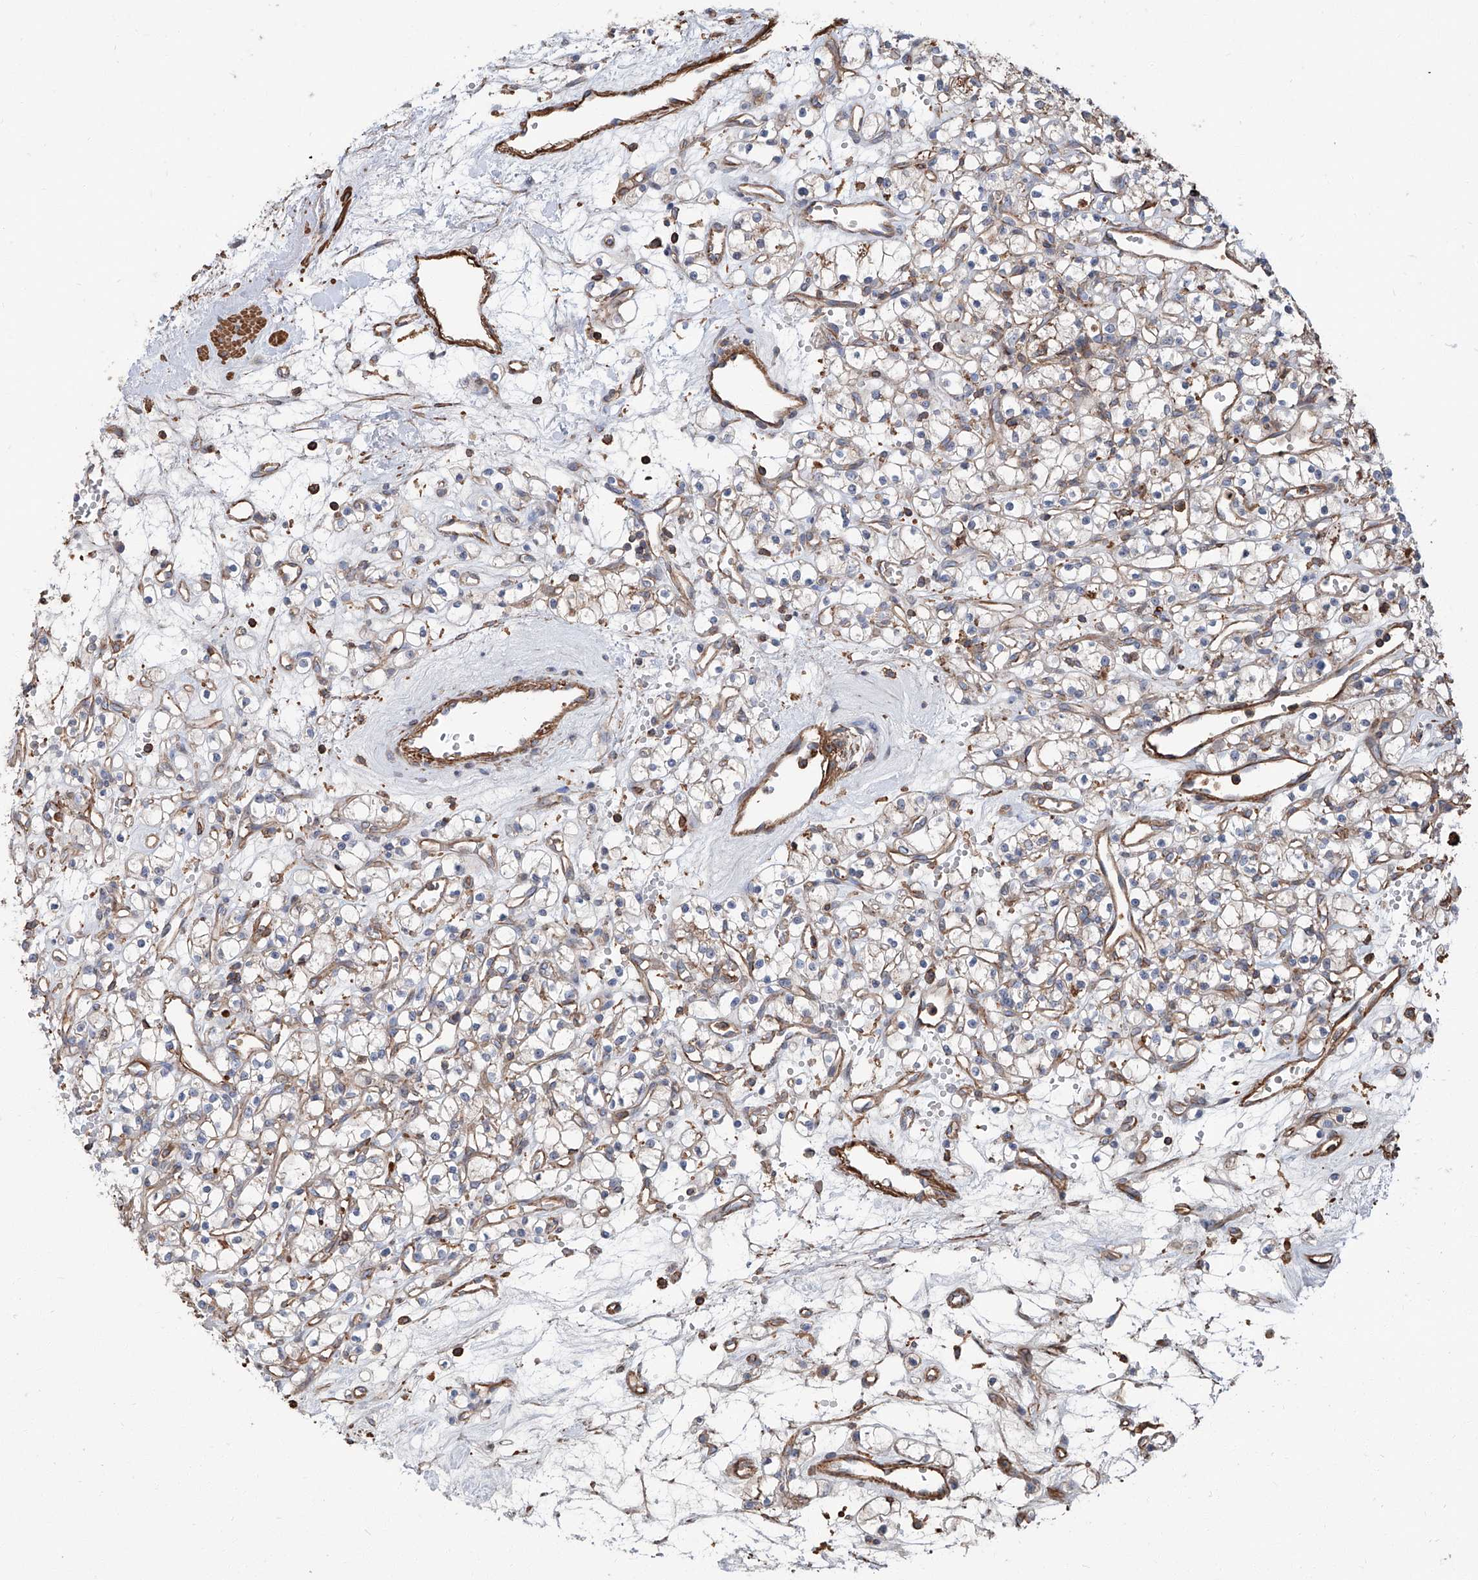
{"staining": {"intensity": "negative", "quantity": "none", "location": "none"}, "tissue": "renal cancer", "cell_type": "Tumor cells", "image_type": "cancer", "snomed": [{"axis": "morphology", "description": "Adenocarcinoma, NOS"}, {"axis": "topography", "description": "Kidney"}], "caption": "Immunohistochemical staining of renal cancer (adenocarcinoma) displays no significant staining in tumor cells. (Stains: DAB IHC with hematoxylin counter stain, Microscopy: brightfield microscopy at high magnification).", "gene": "PIEZO2", "patient": {"sex": "female", "age": 59}}